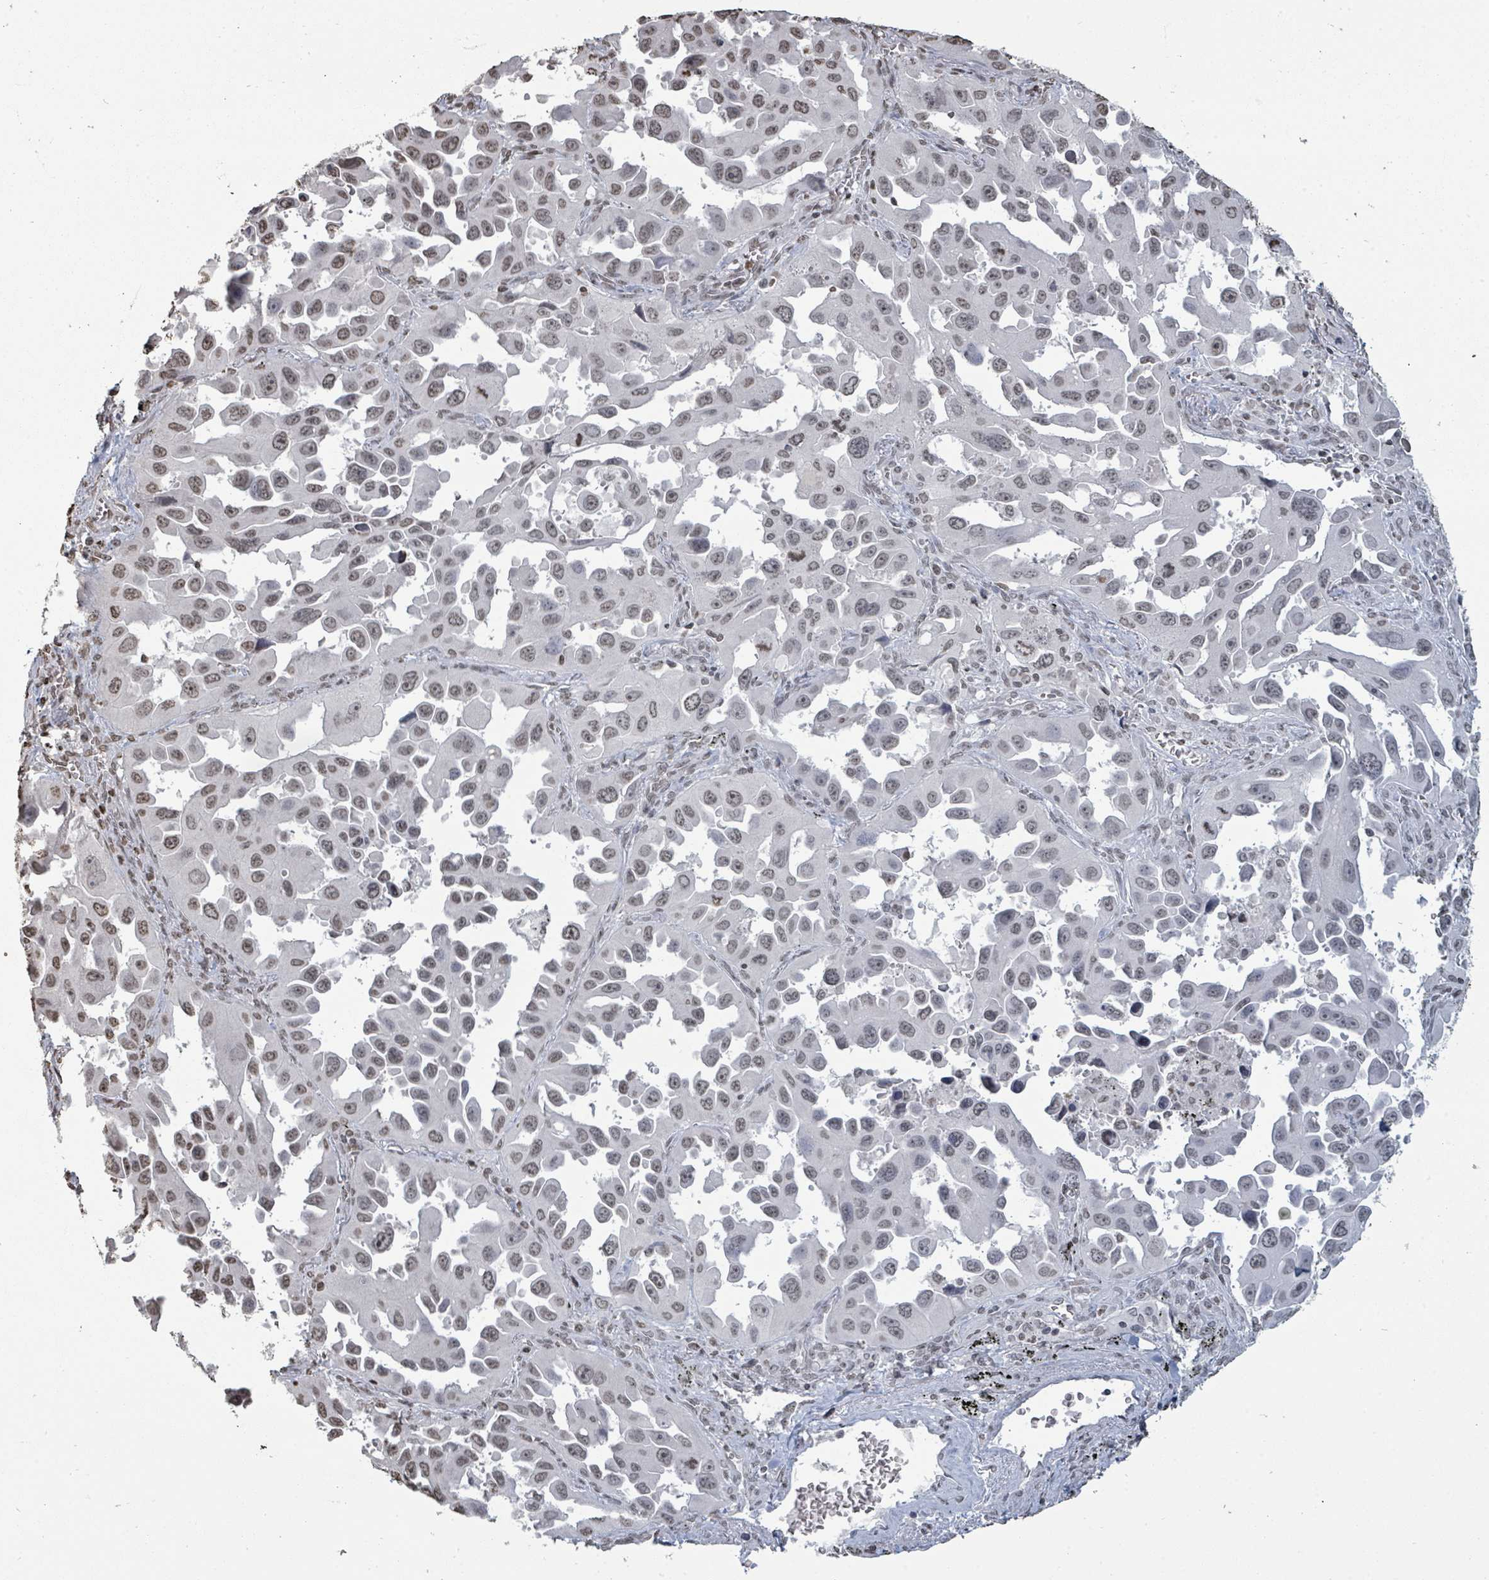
{"staining": {"intensity": "weak", "quantity": ">75%", "location": "nuclear"}, "tissue": "lung cancer", "cell_type": "Tumor cells", "image_type": "cancer", "snomed": [{"axis": "morphology", "description": "Adenocarcinoma, NOS"}, {"axis": "topography", "description": "Lung"}], "caption": "Immunohistochemical staining of adenocarcinoma (lung) reveals low levels of weak nuclear expression in about >75% of tumor cells. (DAB (3,3'-diaminobenzidine) = brown stain, brightfield microscopy at high magnification).", "gene": "MRPS12", "patient": {"sex": "male", "age": 66}}